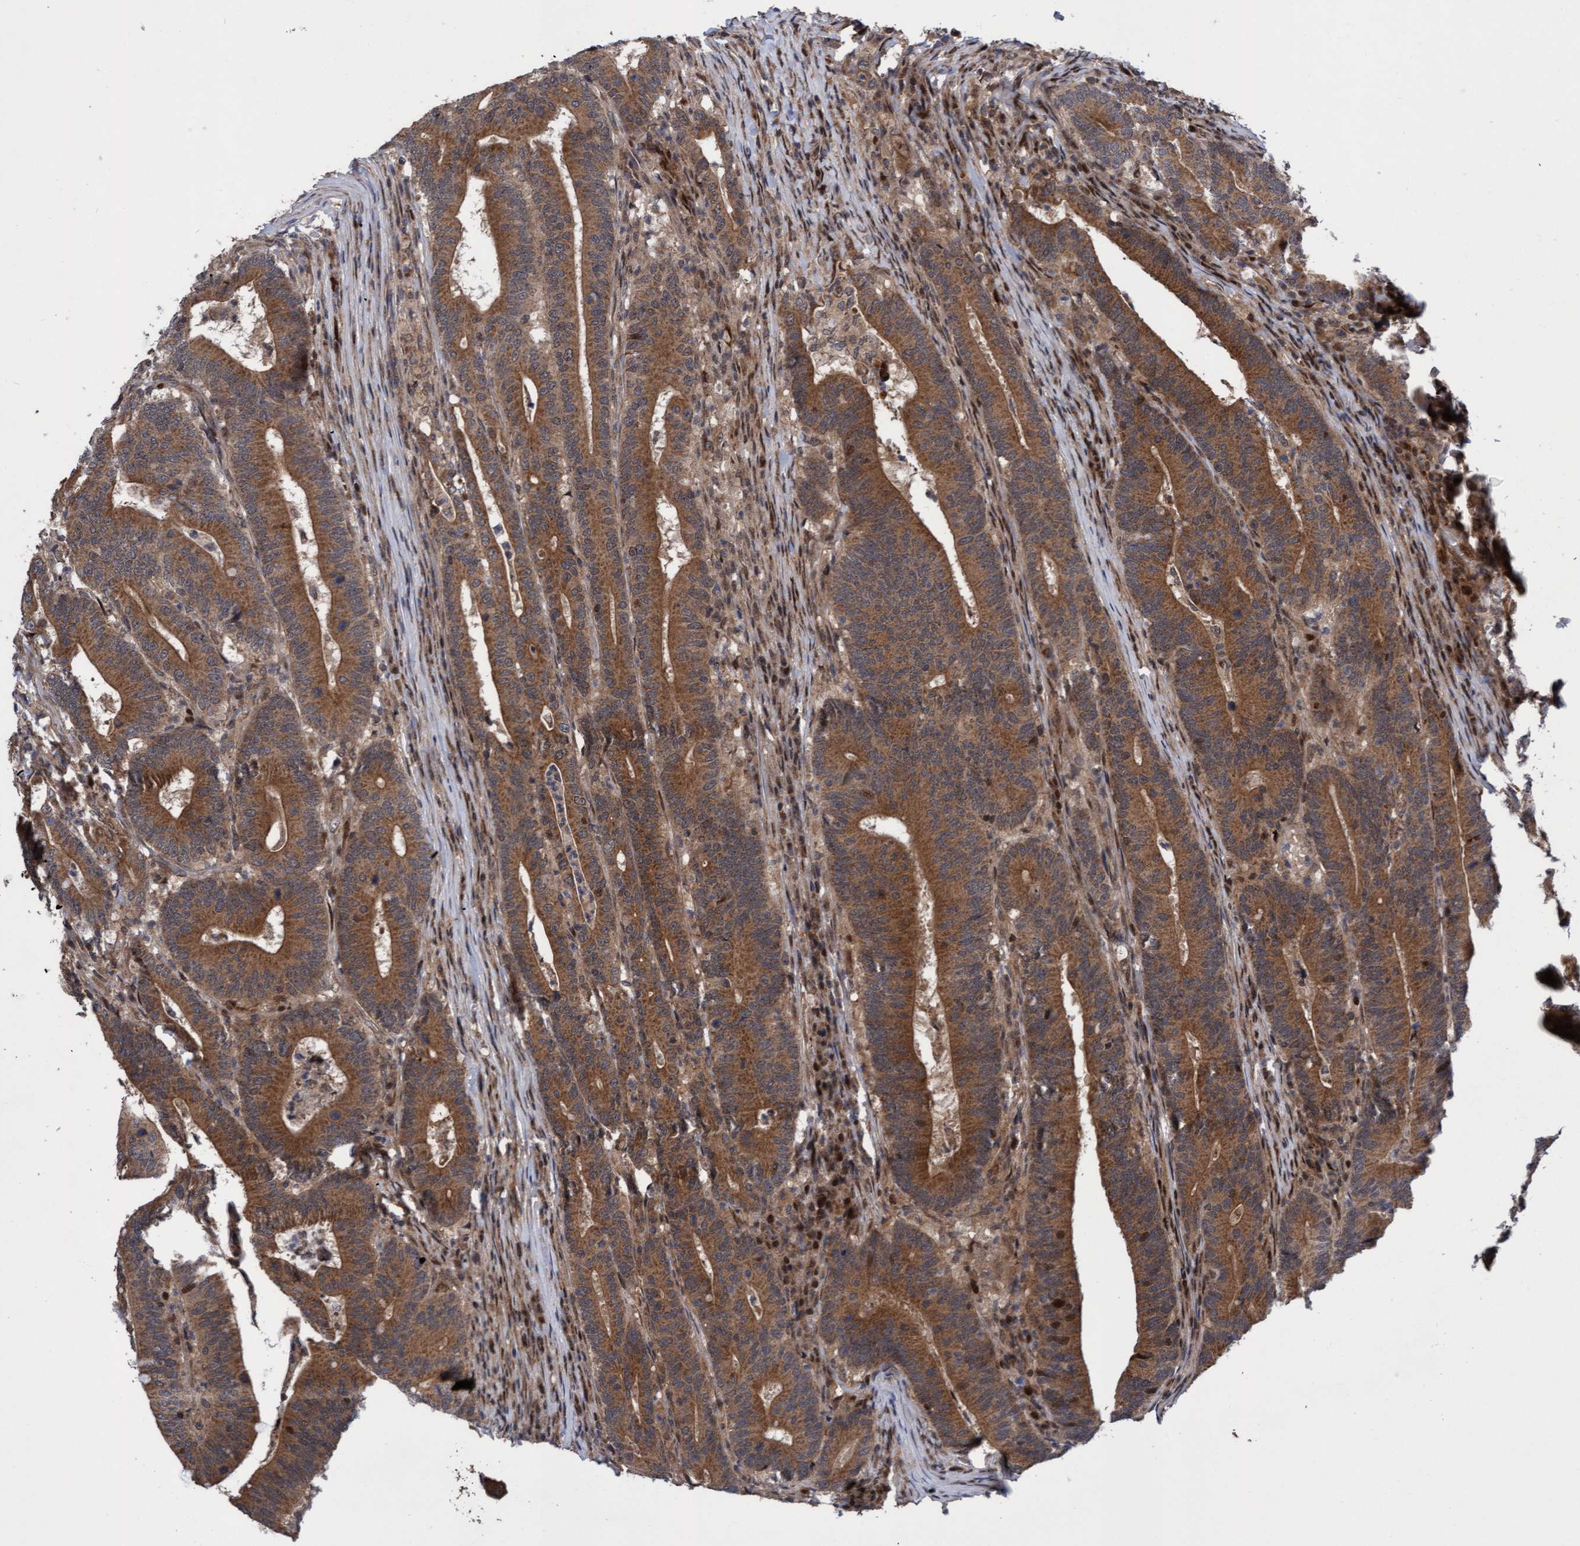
{"staining": {"intensity": "moderate", "quantity": ">75%", "location": "cytoplasmic/membranous"}, "tissue": "colorectal cancer", "cell_type": "Tumor cells", "image_type": "cancer", "snomed": [{"axis": "morphology", "description": "Adenocarcinoma, NOS"}, {"axis": "topography", "description": "Colon"}], "caption": "DAB (3,3'-diaminobenzidine) immunohistochemical staining of human colorectal adenocarcinoma shows moderate cytoplasmic/membranous protein staining in approximately >75% of tumor cells.", "gene": "ITFG1", "patient": {"sex": "female", "age": 66}}